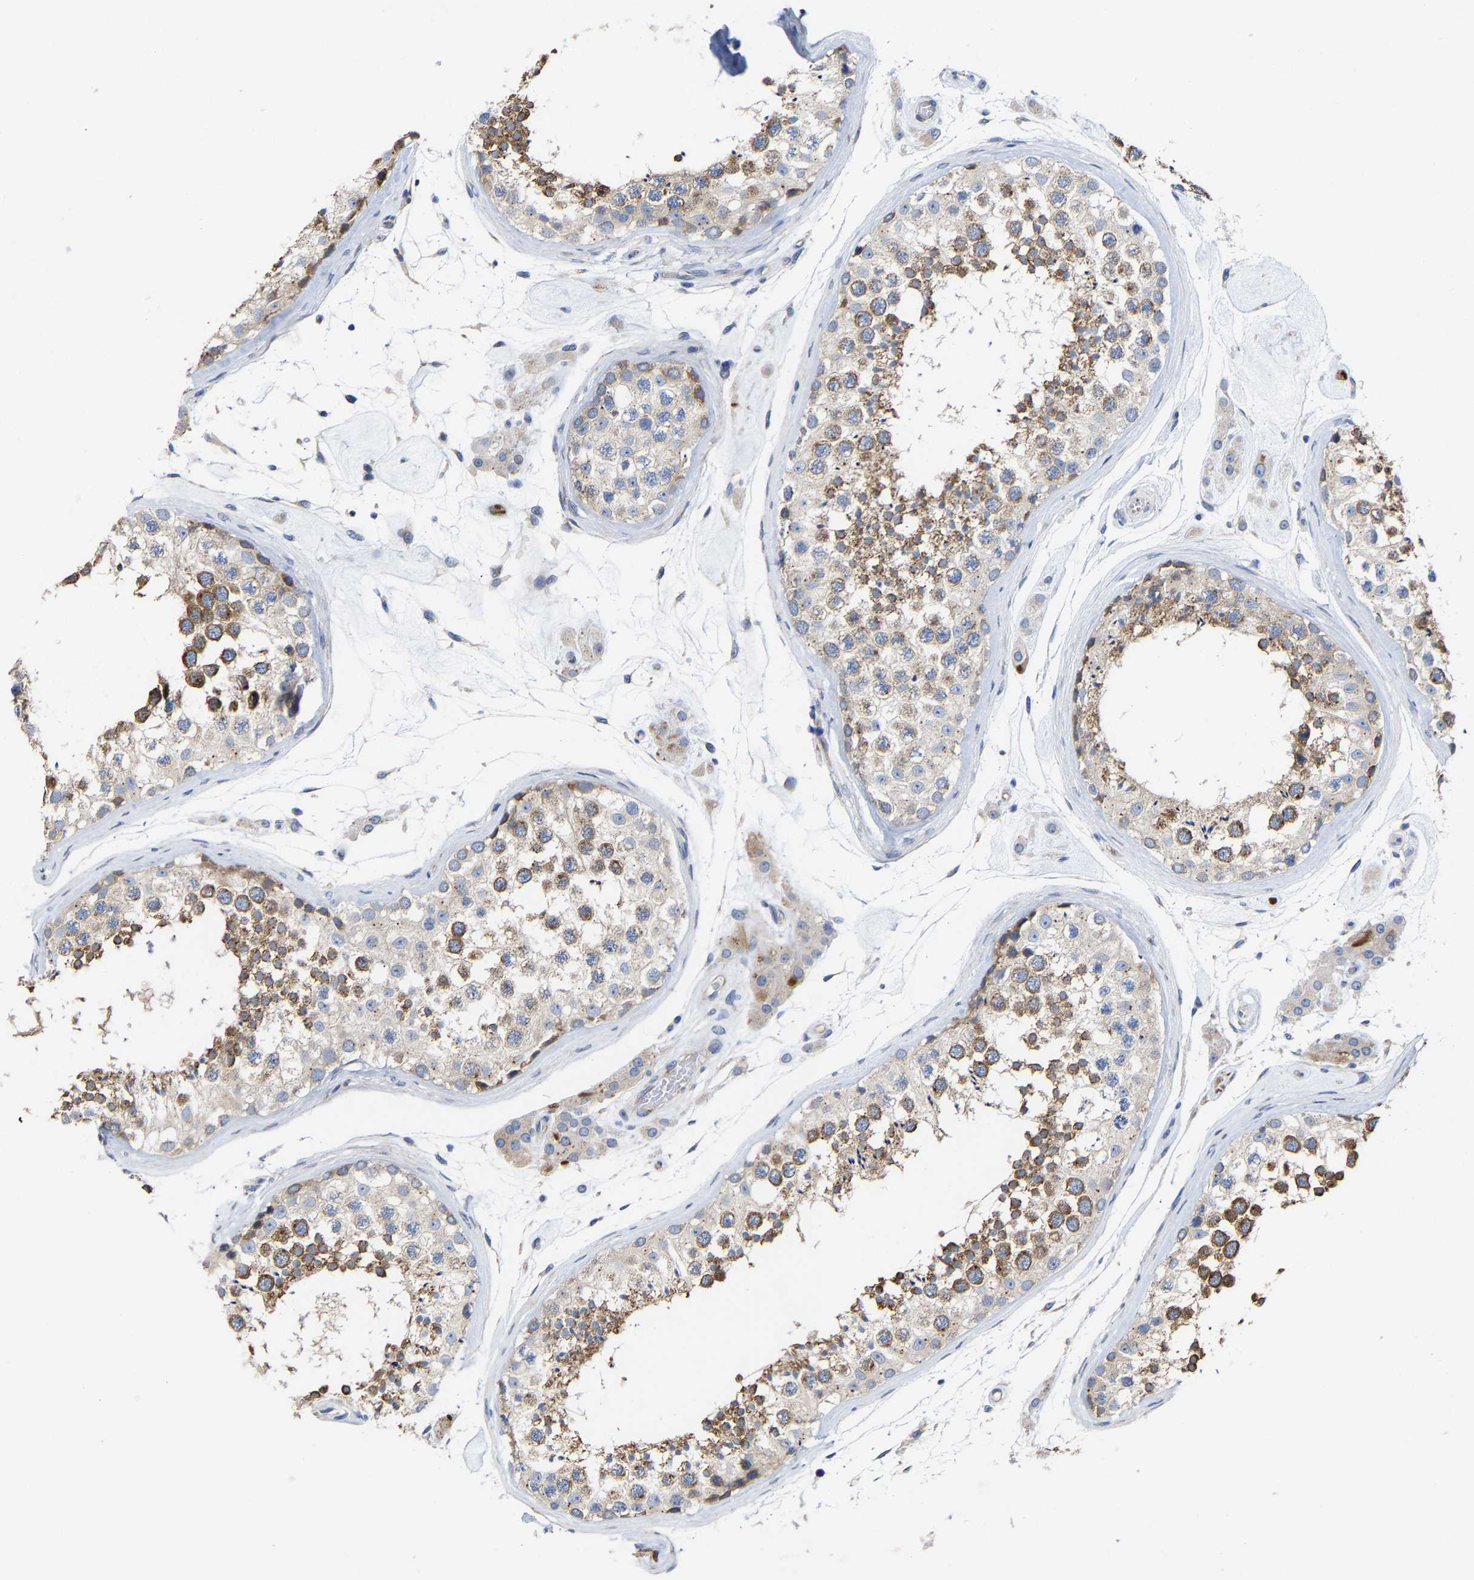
{"staining": {"intensity": "moderate", "quantity": "25%-75%", "location": "cytoplasmic/membranous"}, "tissue": "testis", "cell_type": "Cells in seminiferous ducts", "image_type": "normal", "snomed": [{"axis": "morphology", "description": "Normal tissue, NOS"}, {"axis": "topography", "description": "Testis"}], "caption": "This is a histology image of immunohistochemistry staining of benign testis, which shows moderate expression in the cytoplasmic/membranous of cells in seminiferous ducts.", "gene": "PPP1R15A", "patient": {"sex": "male", "age": 46}}